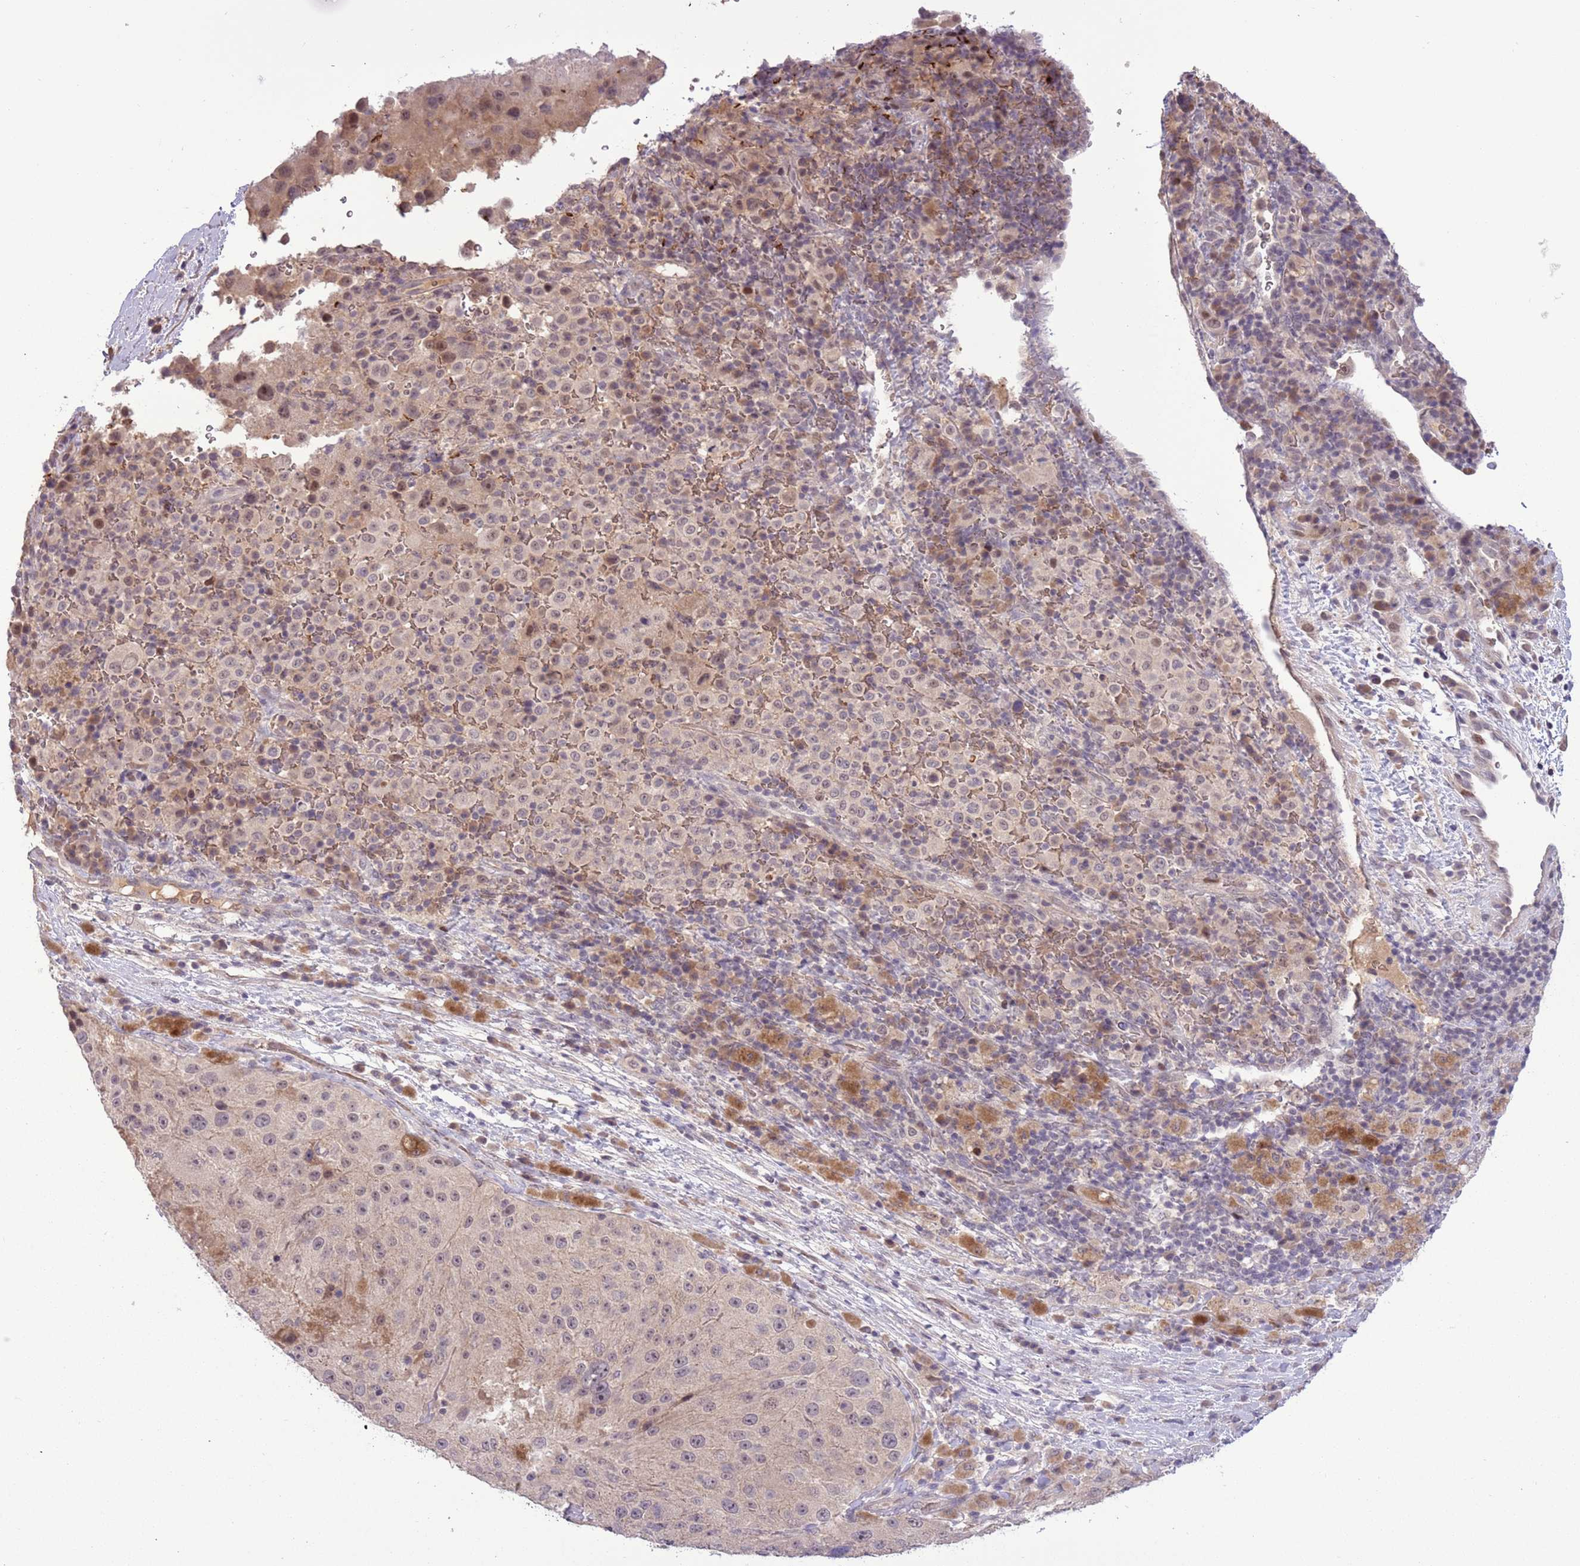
{"staining": {"intensity": "negative", "quantity": "none", "location": "none"}, "tissue": "melanoma", "cell_type": "Tumor cells", "image_type": "cancer", "snomed": [{"axis": "morphology", "description": "Malignant melanoma, Metastatic site"}, {"axis": "topography", "description": "Lymph node"}], "caption": "Tumor cells show no significant protein positivity in melanoma.", "gene": "SHROOM3", "patient": {"sex": "male", "age": 62}}